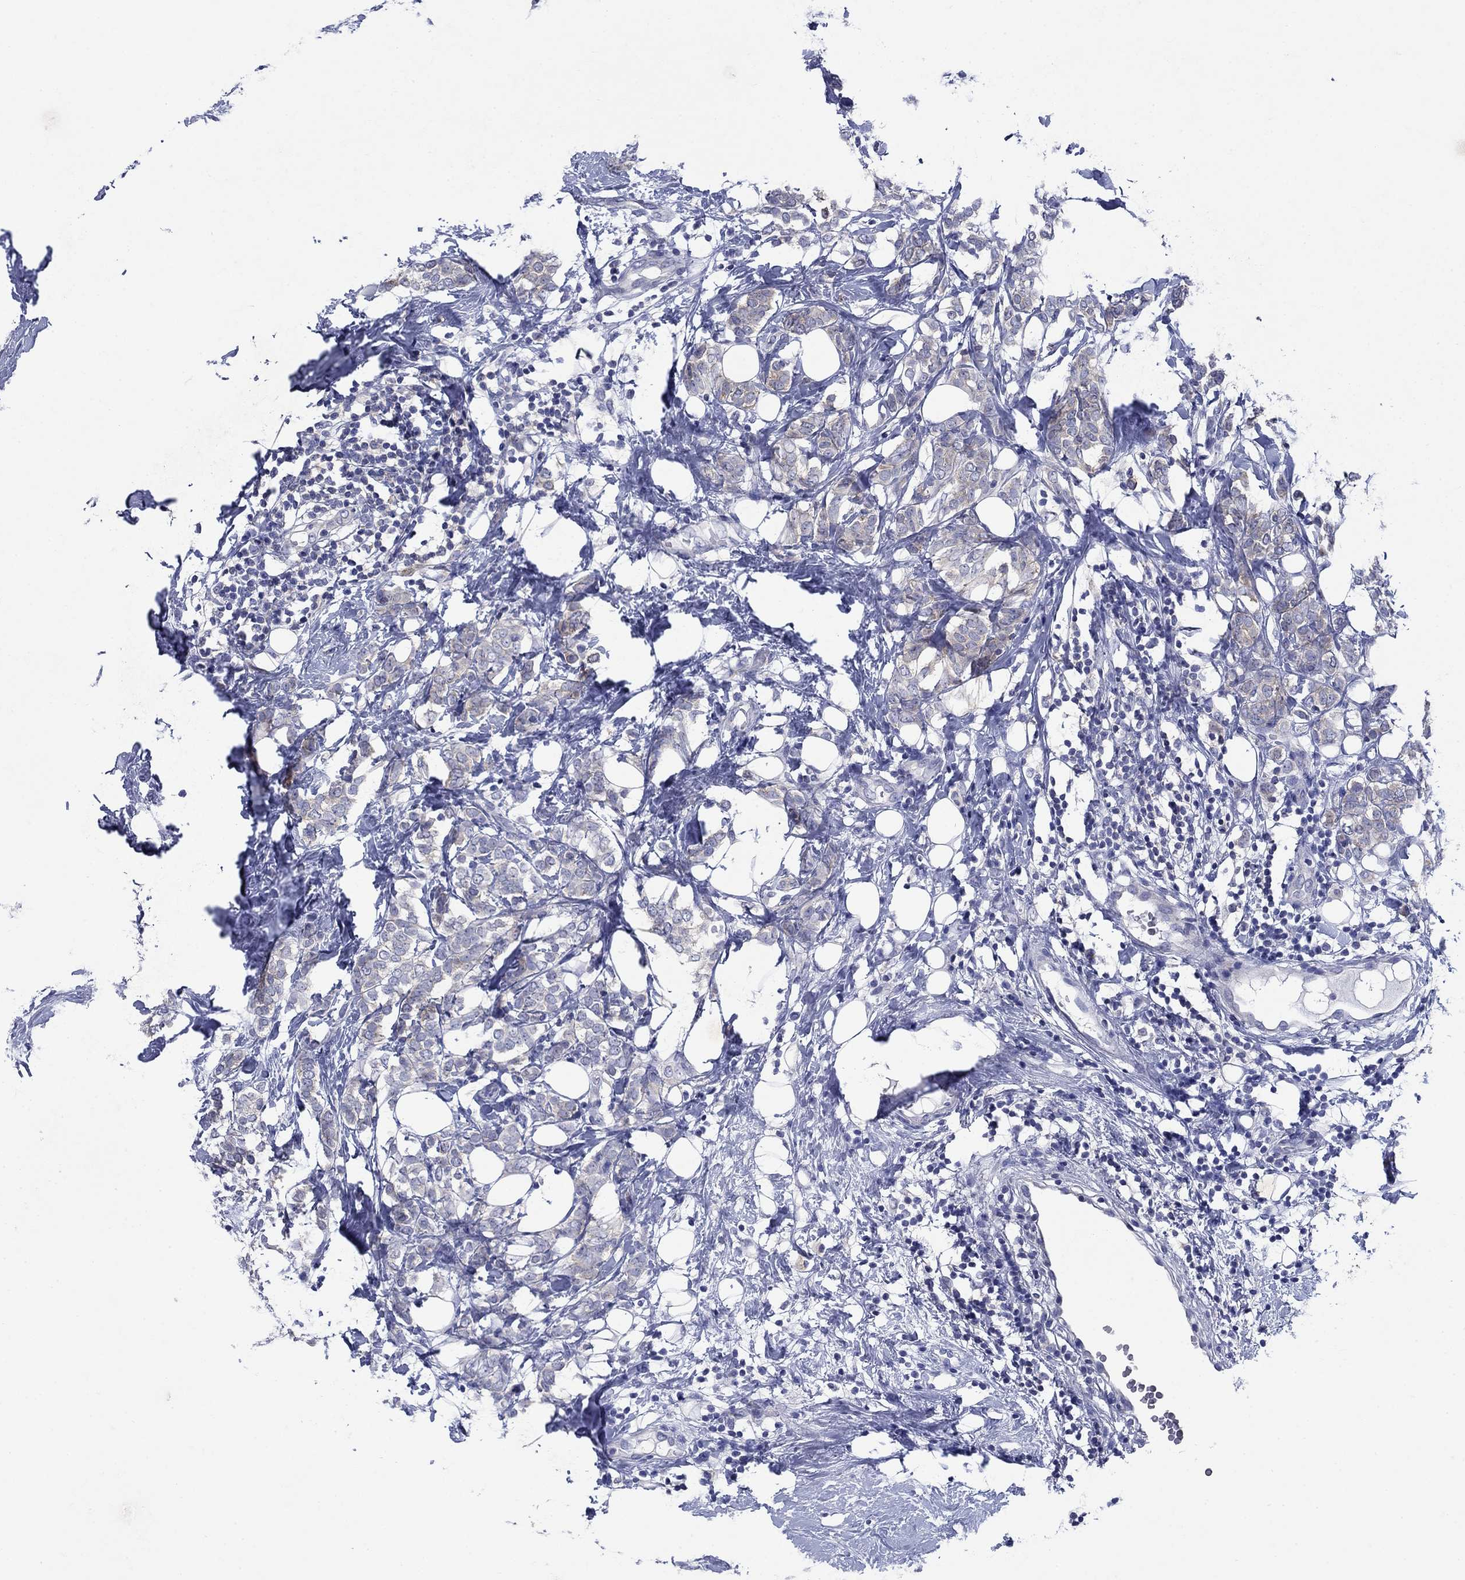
{"staining": {"intensity": "weak", "quantity": "<25%", "location": "cytoplasmic/membranous"}, "tissue": "breast cancer", "cell_type": "Tumor cells", "image_type": "cancer", "snomed": [{"axis": "morphology", "description": "Lobular carcinoma"}, {"axis": "topography", "description": "Breast"}], "caption": "Immunohistochemistry photomicrograph of neoplastic tissue: breast cancer stained with DAB (3,3'-diaminobenzidine) demonstrates no significant protein expression in tumor cells. (IHC, brightfield microscopy, high magnification).", "gene": "SULT2B1", "patient": {"sex": "female", "age": 49}}